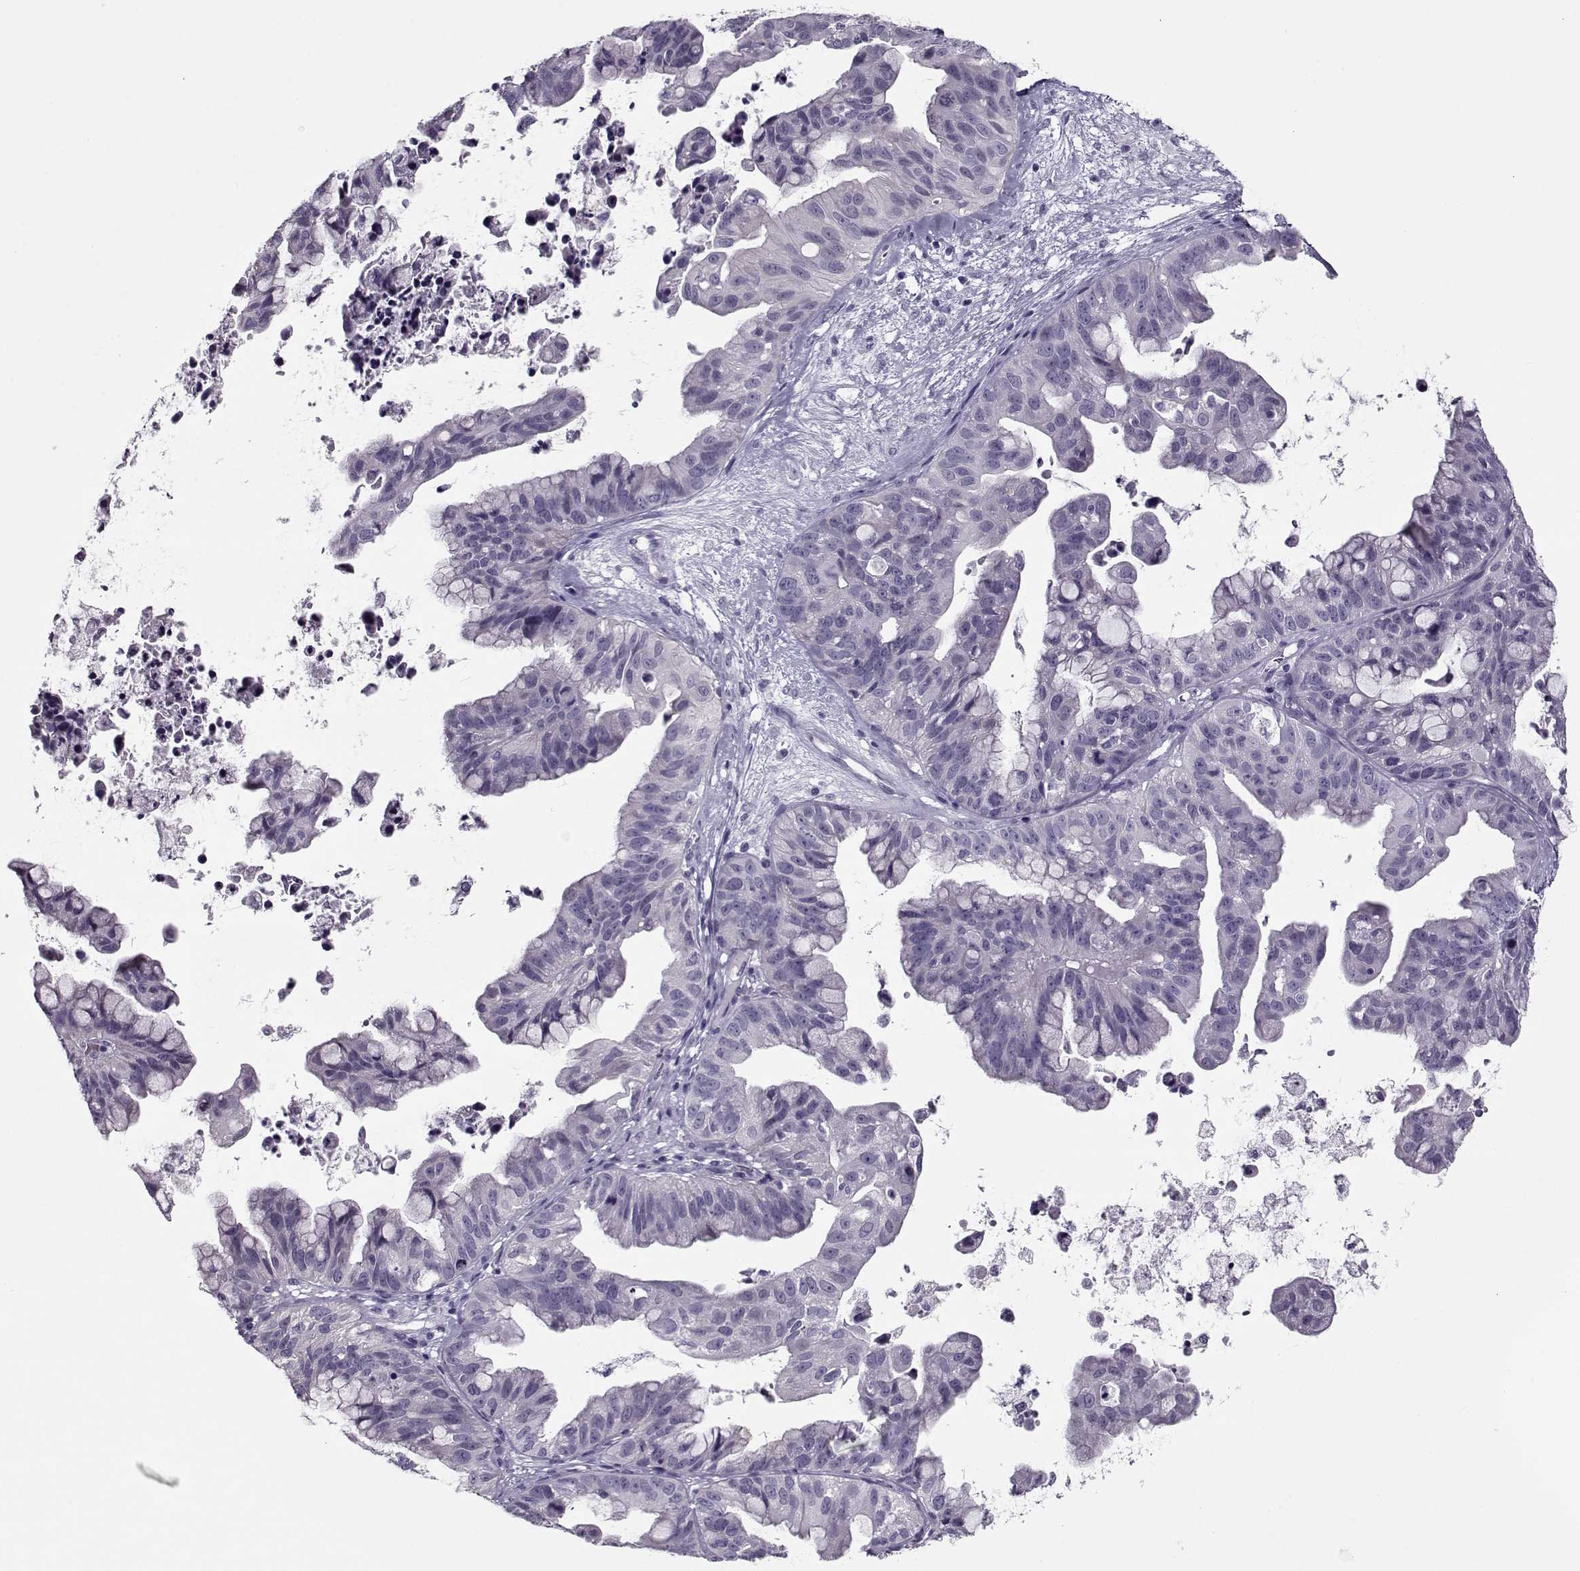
{"staining": {"intensity": "negative", "quantity": "none", "location": "none"}, "tissue": "ovarian cancer", "cell_type": "Tumor cells", "image_type": "cancer", "snomed": [{"axis": "morphology", "description": "Cystadenocarcinoma, mucinous, NOS"}, {"axis": "topography", "description": "Ovary"}], "caption": "Micrograph shows no significant protein positivity in tumor cells of ovarian cancer.", "gene": "CIBAR1", "patient": {"sex": "female", "age": 76}}